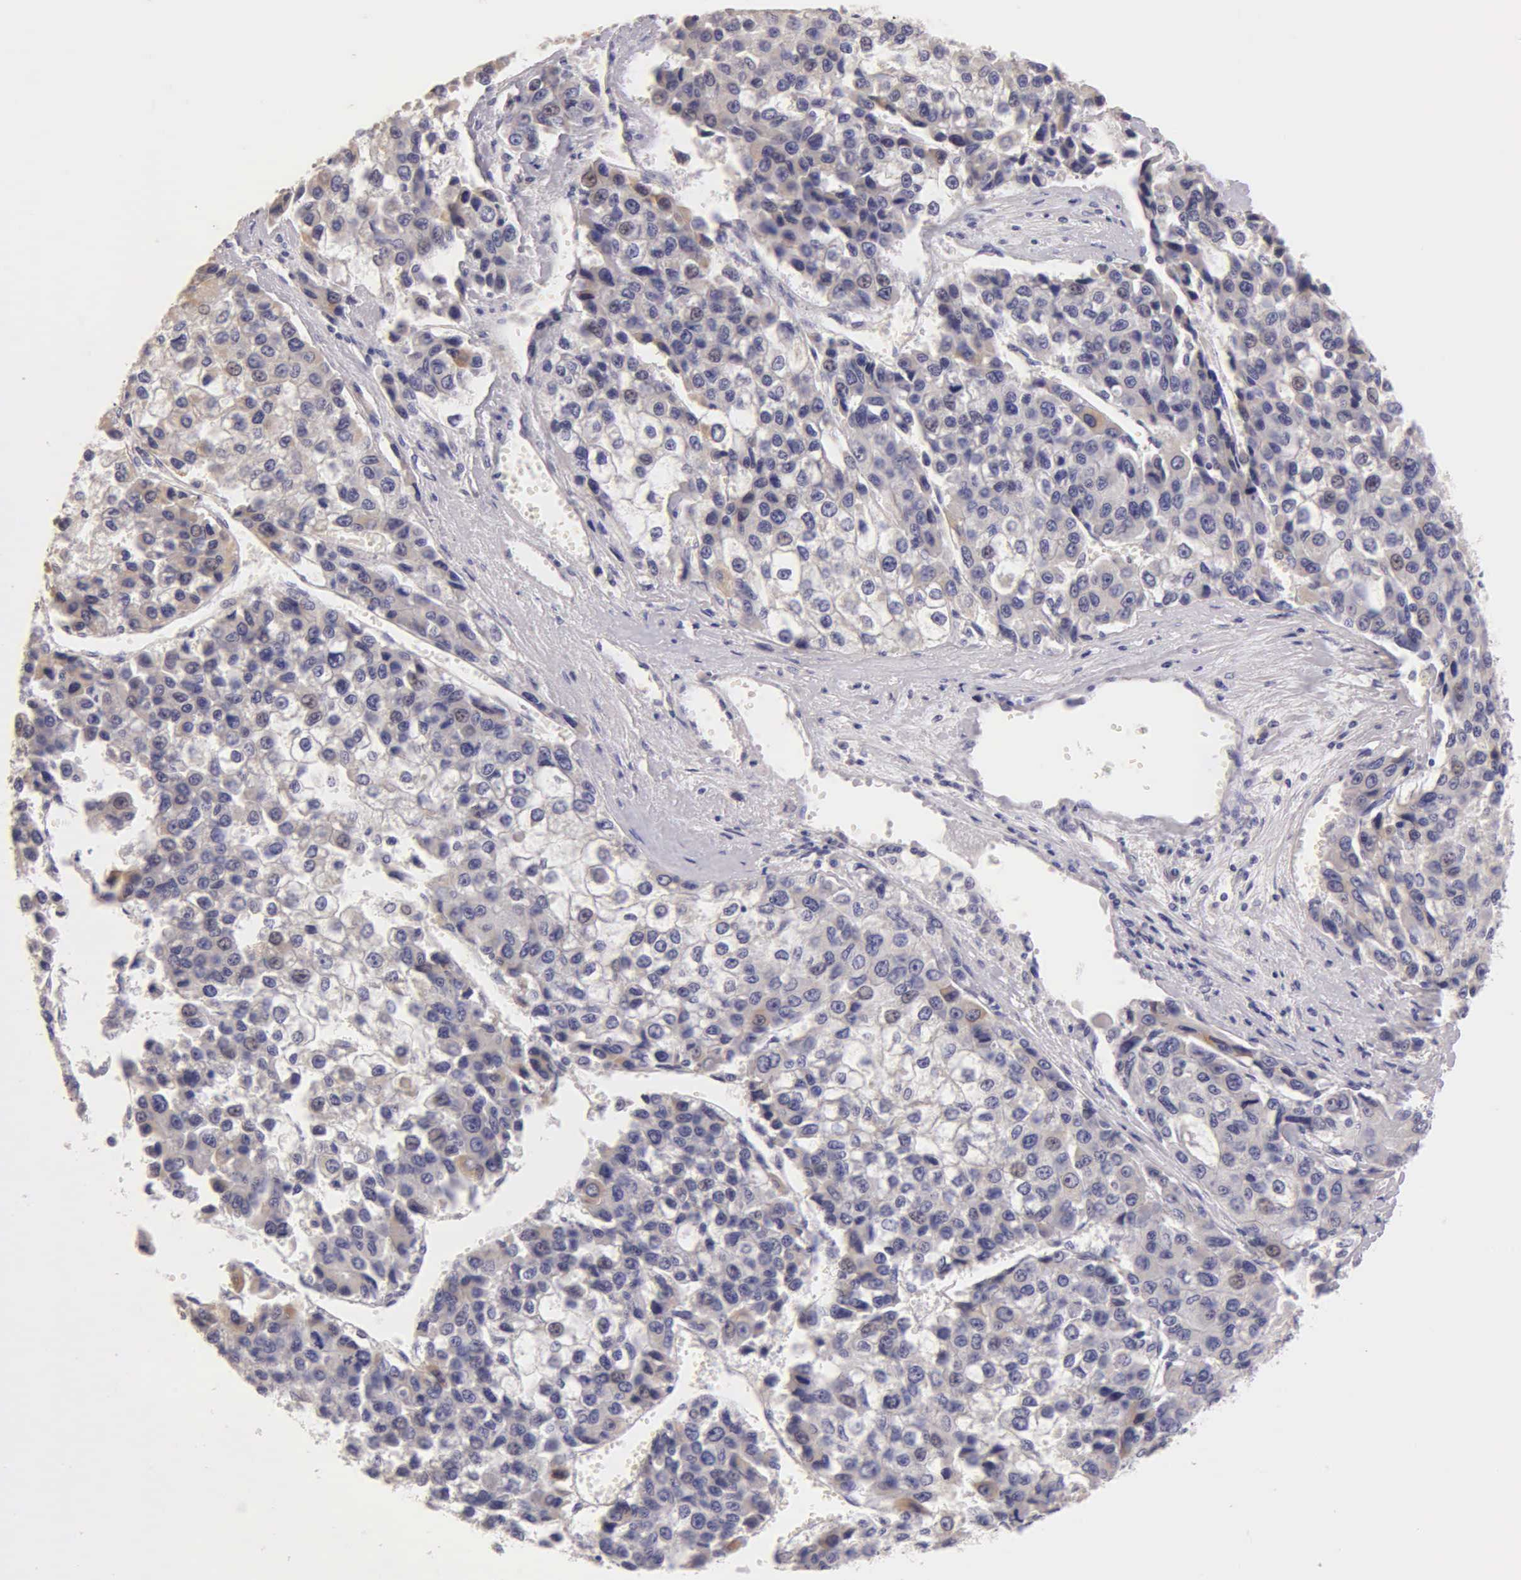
{"staining": {"intensity": "weak", "quantity": "<25%", "location": "cytoplasmic/membranous"}, "tissue": "liver cancer", "cell_type": "Tumor cells", "image_type": "cancer", "snomed": [{"axis": "morphology", "description": "Carcinoma, Hepatocellular, NOS"}, {"axis": "topography", "description": "Liver"}], "caption": "Immunohistochemical staining of human liver cancer shows no significant positivity in tumor cells.", "gene": "ESR1", "patient": {"sex": "female", "age": 66}}